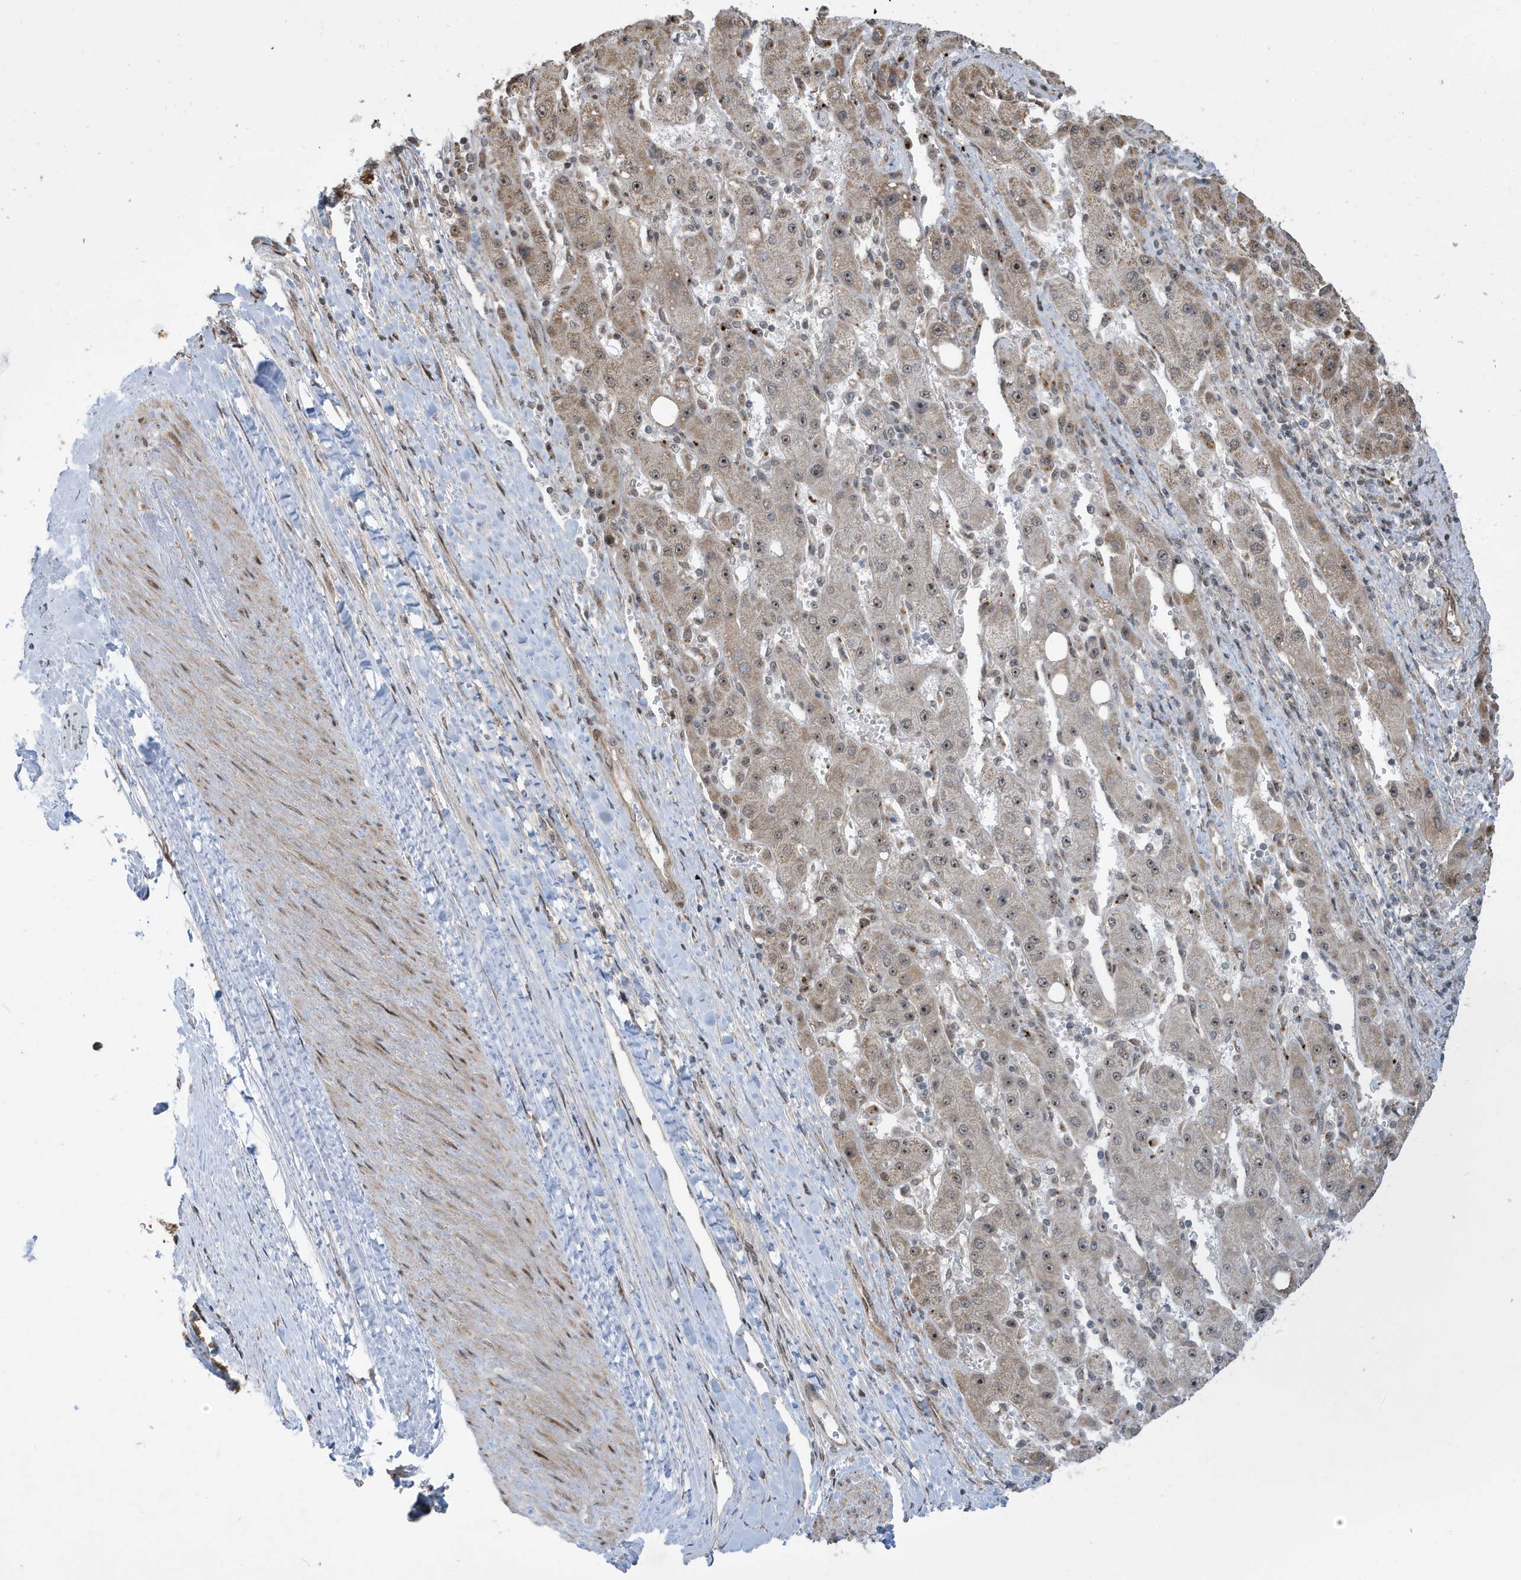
{"staining": {"intensity": "moderate", "quantity": "25%-75%", "location": "nuclear"}, "tissue": "liver cancer", "cell_type": "Tumor cells", "image_type": "cancer", "snomed": [{"axis": "morphology", "description": "Carcinoma, Hepatocellular, NOS"}, {"axis": "topography", "description": "Liver"}], "caption": "A micrograph of liver cancer (hepatocellular carcinoma) stained for a protein shows moderate nuclear brown staining in tumor cells.", "gene": "FAM9B", "patient": {"sex": "female", "age": 73}}